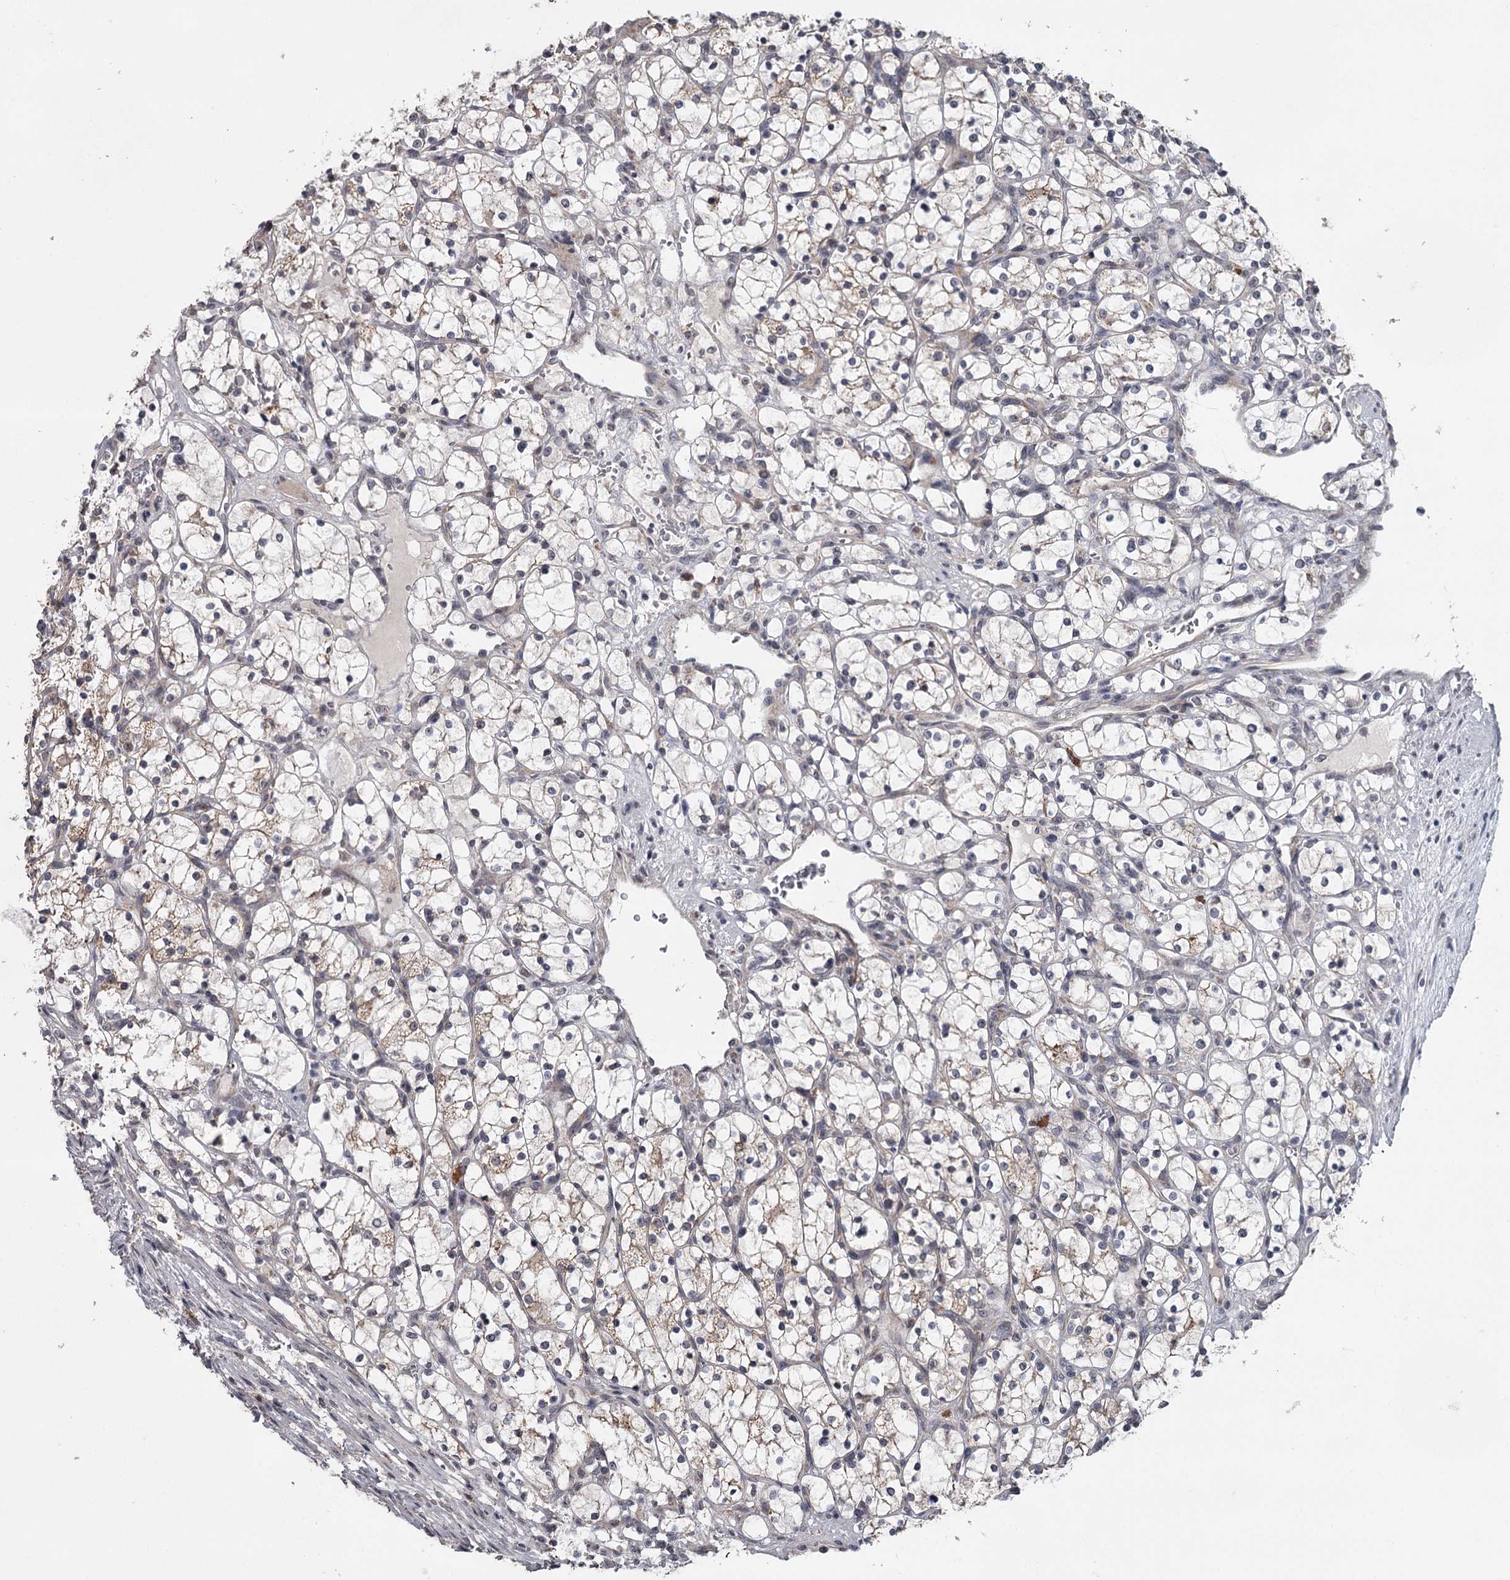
{"staining": {"intensity": "weak", "quantity": "25%-75%", "location": "cytoplasmic/membranous"}, "tissue": "renal cancer", "cell_type": "Tumor cells", "image_type": "cancer", "snomed": [{"axis": "morphology", "description": "Adenocarcinoma, NOS"}, {"axis": "topography", "description": "Kidney"}], "caption": "Protein expression analysis of human renal cancer (adenocarcinoma) reveals weak cytoplasmic/membranous expression in about 25%-75% of tumor cells. The protein is shown in brown color, while the nuclei are stained blue.", "gene": "GTSF1", "patient": {"sex": "female", "age": 69}}